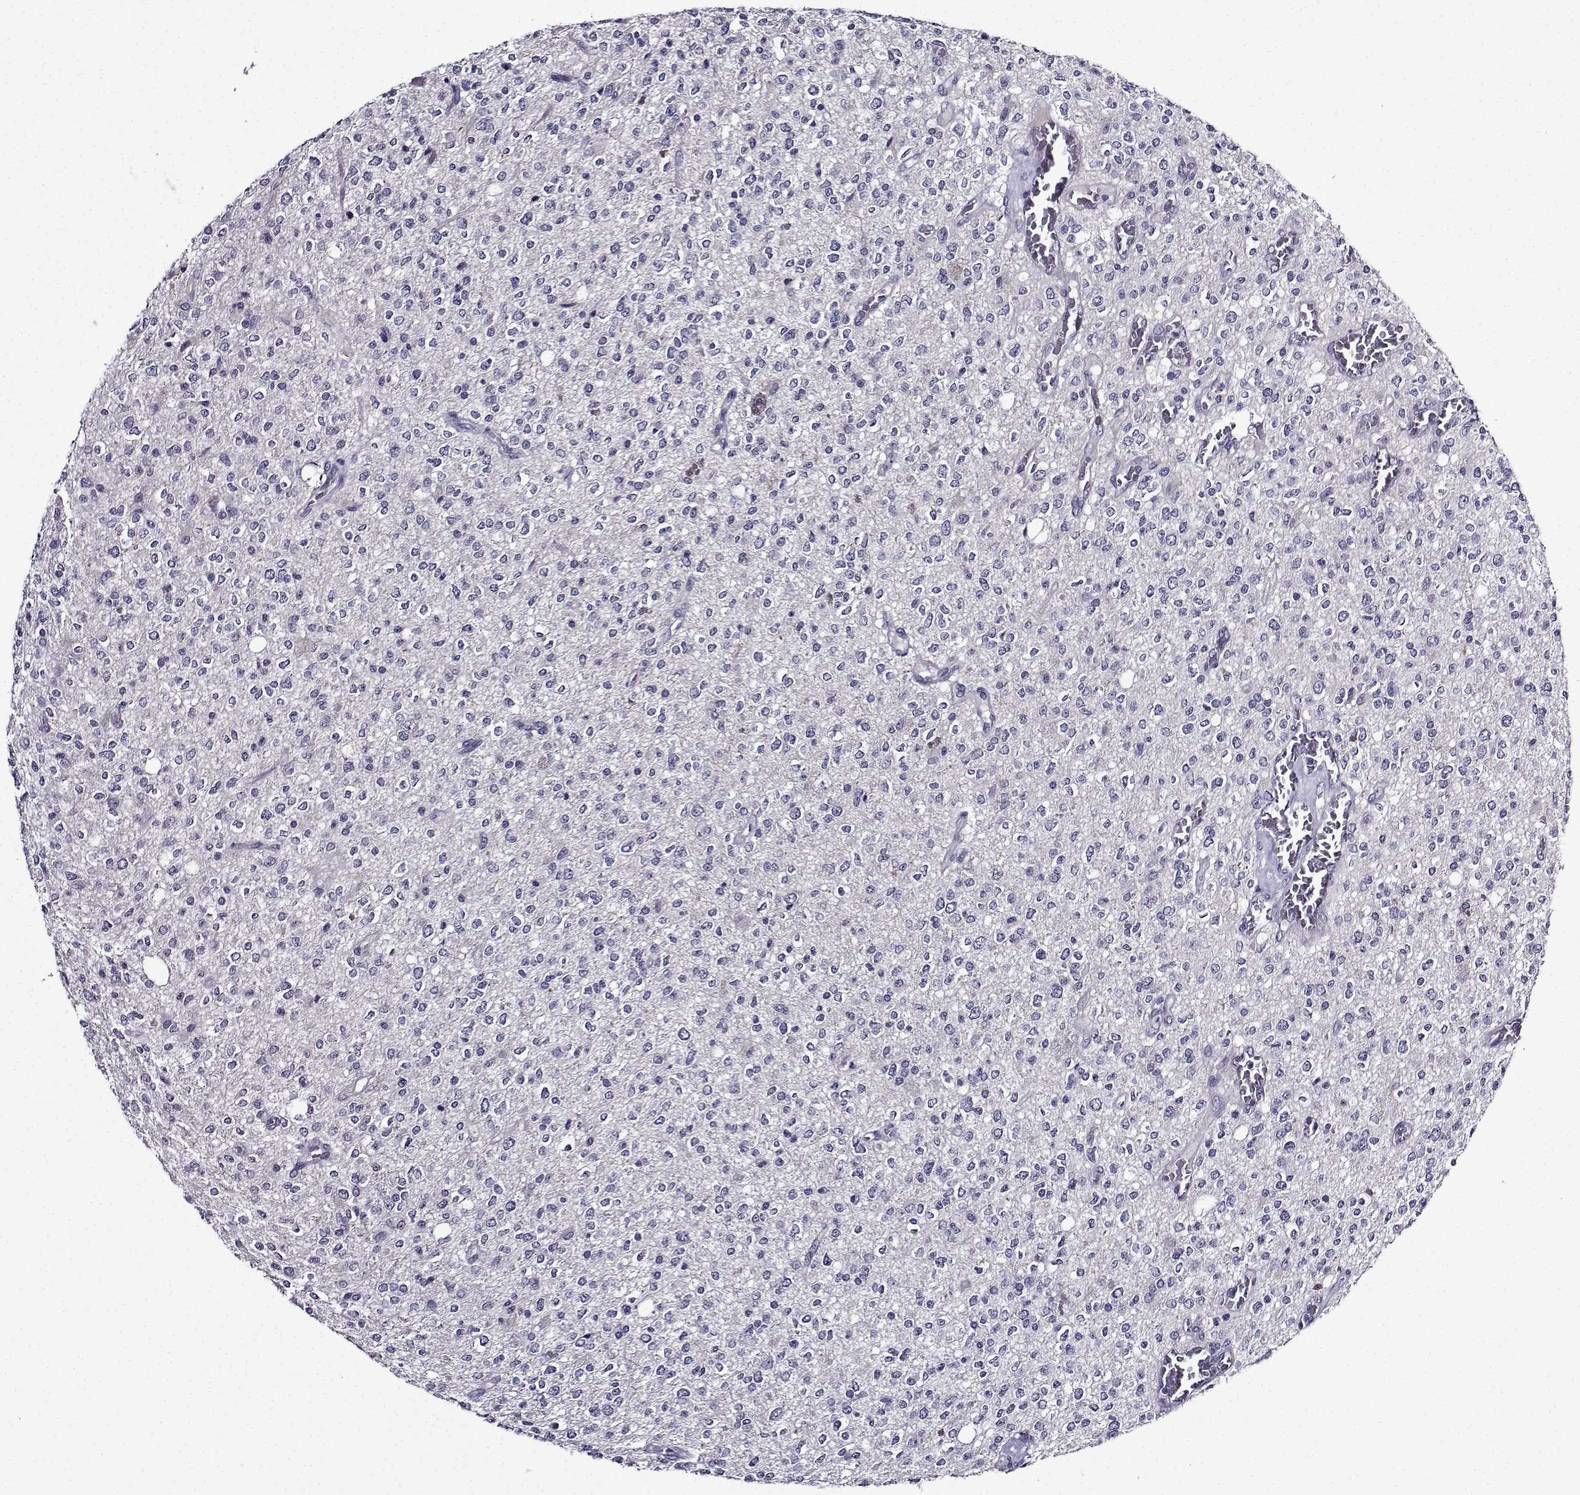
{"staining": {"intensity": "negative", "quantity": "none", "location": "none"}, "tissue": "glioma", "cell_type": "Tumor cells", "image_type": "cancer", "snomed": [{"axis": "morphology", "description": "Glioma, malignant, Low grade"}, {"axis": "topography", "description": "Brain"}], "caption": "Tumor cells show no significant protein staining in malignant glioma (low-grade). (DAB immunohistochemistry (IHC) with hematoxylin counter stain).", "gene": "TMEM266", "patient": {"sex": "male", "age": 67}}